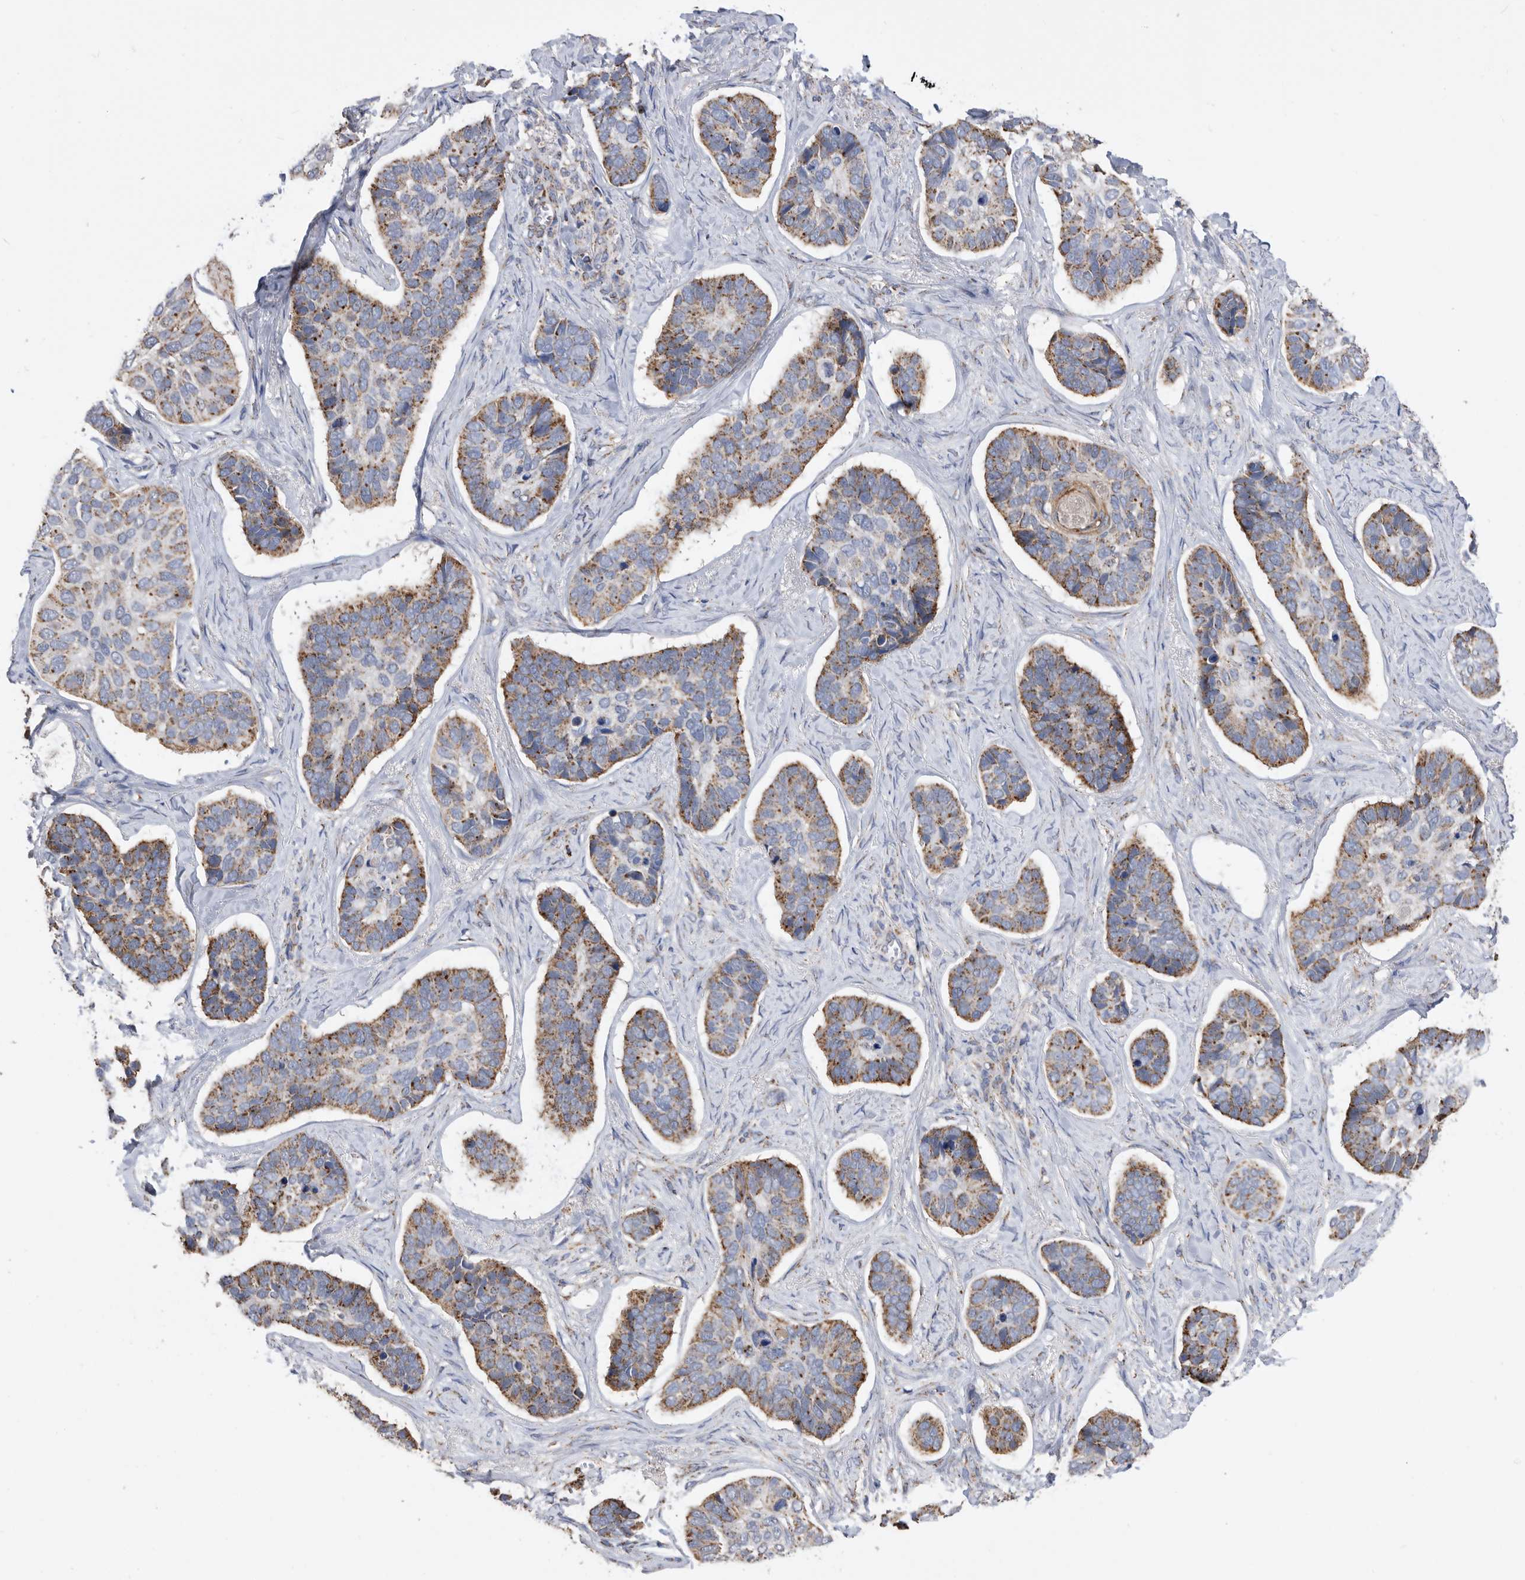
{"staining": {"intensity": "moderate", "quantity": "25%-75%", "location": "cytoplasmic/membranous"}, "tissue": "skin cancer", "cell_type": "Tumor cells", "image_type": "cancer", "snomed": [{"axis": "morphology", "description": "Basal cell carcinoma"}, {"axis": "topography", "description": "Skin"}], "caption": "An immunohistochemistry histopathology image of tumor tissue is shown. Protein staining in brown labels moderate cytoplasmic/membranous positivity in basal cell carcinoma (skin) within tumor cells. The staining was performed using DAB, with brown indicating positive protein expression. Nuclei are stained blue with hematoxylin.", "gene": "WFDC1", "patient": {"sex": "male", "age": 62}}